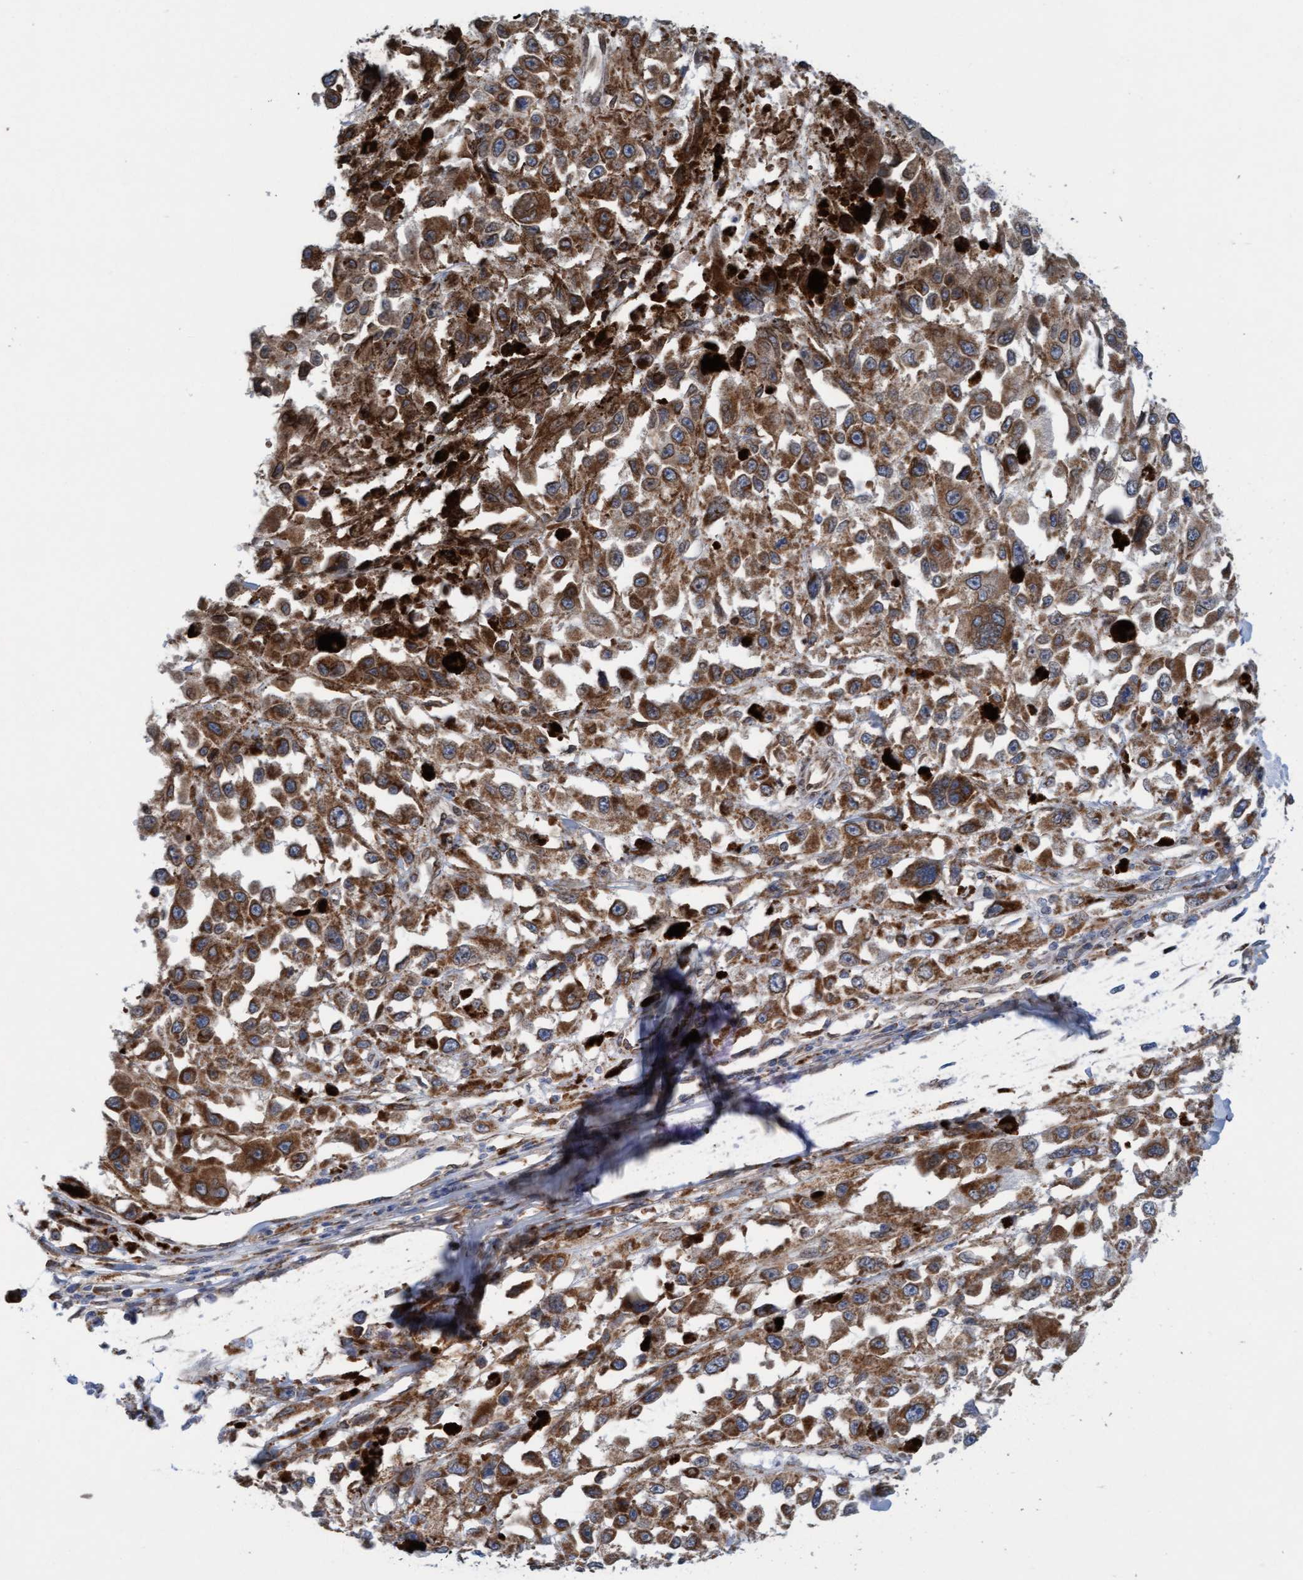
{"staining": {"intensity": "moderate", "quantity": ">75%", "location": "cytoplasmic/membranous"}, "tissue": "melanoma", "cell_type": "Tumor cells", "image_type": "cancer", "snomed": [{"axis": "morphology", "description": "Malignant melanoma, Metastatic site"}, {"axis": "topography", "description": "Lymph node"}], "caption": "Immunohistochemistry (IHC) (DAB) staining of human malignant melanoma (metastatic site) reveals moderate cytoplasmic/membranous protein staining in approximately >75% of tumor cells.", "gene": "MRPS23", "patient": {"sex": "male", "age": 59}}